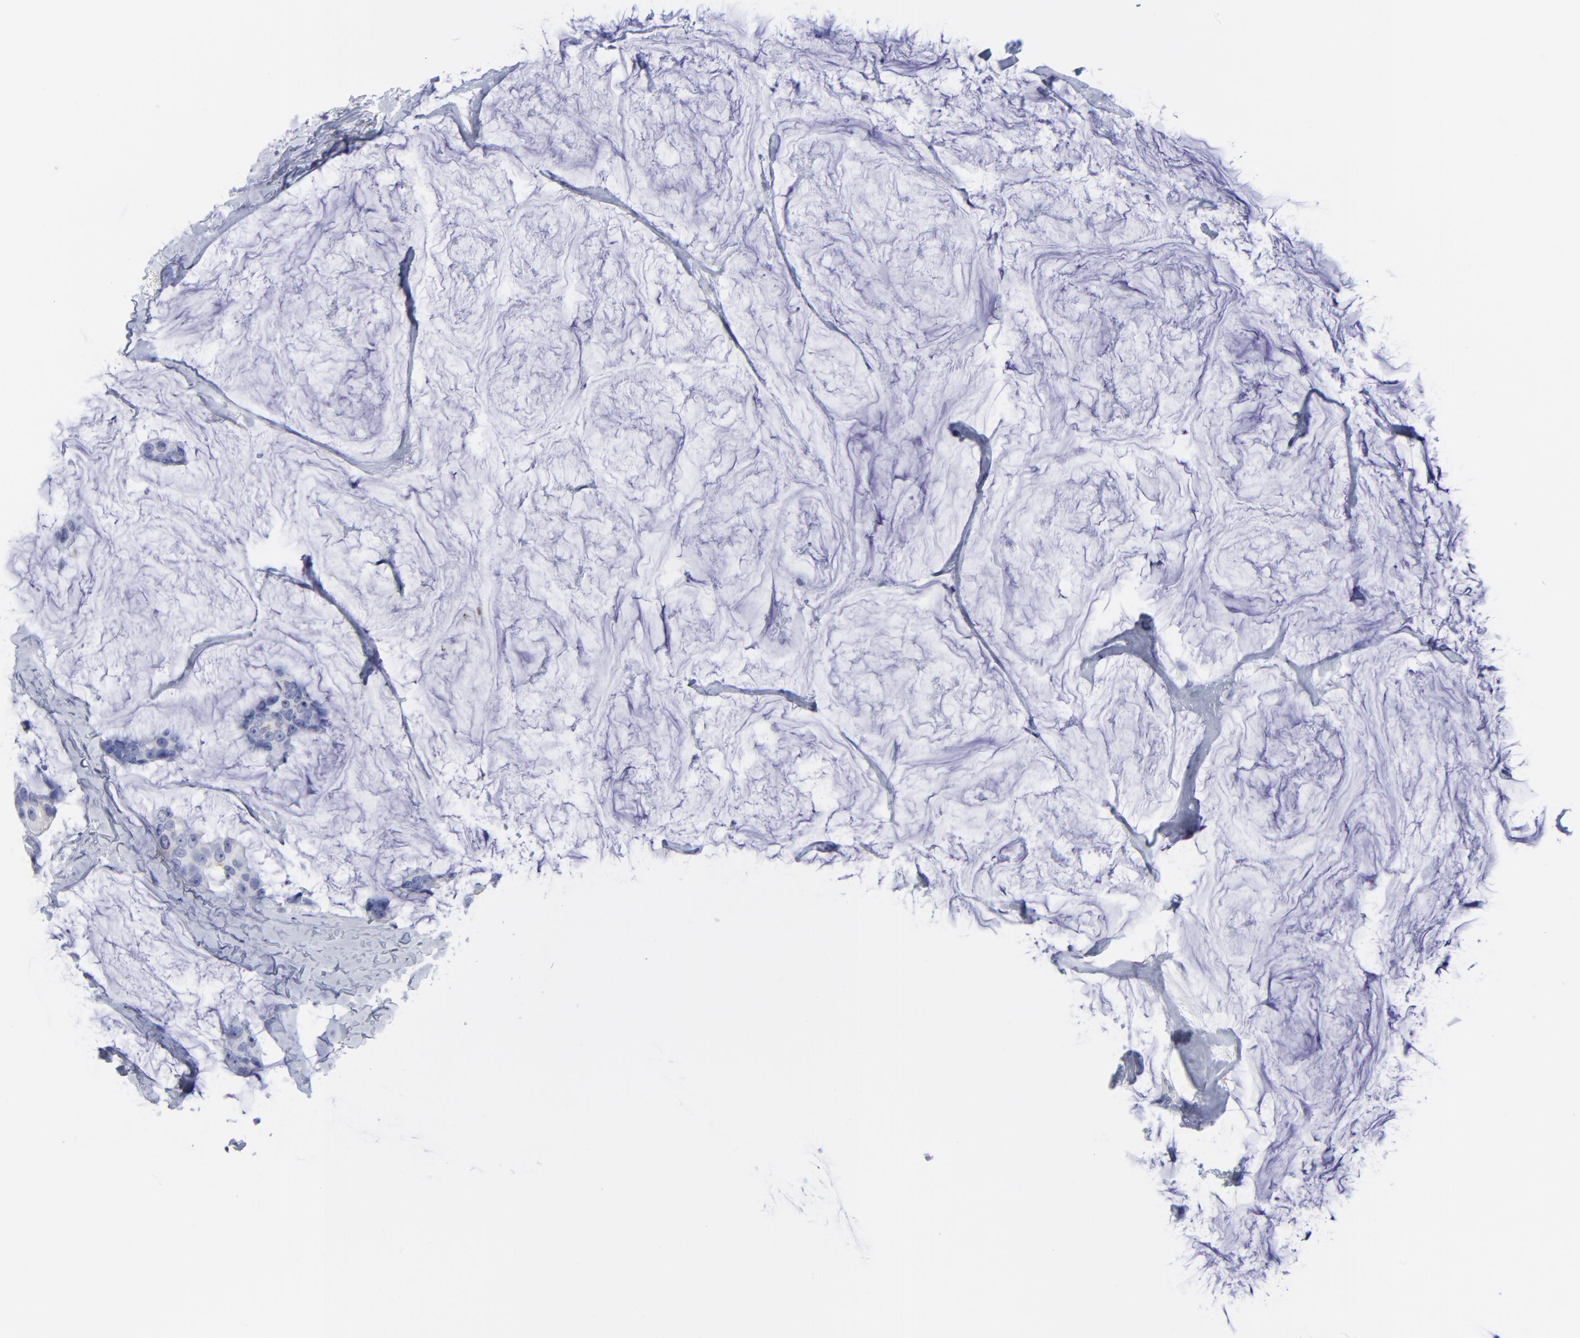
{"staining": {"intensity": "negative", "quantity": "none", "location": "none"}, "tissue": "breast cancer", "cell_type": "Tumor cells", "image_type": "cancer", "snomed": [{"axis": "morphology", "description": "Normal tissue, NOS"}, {"axis": "morphology", "description": "Duct carcinoma"}, {"axis": "topography", "description": "Breast"}], "caption": "The immunohistochemistry histopathology image has no significant expression in tumor cells of breast cancer (infiltrating ductal carcinoma) tissue.", "gene": "CNTN3", "patient": {"sex": "female", "age": 50}}